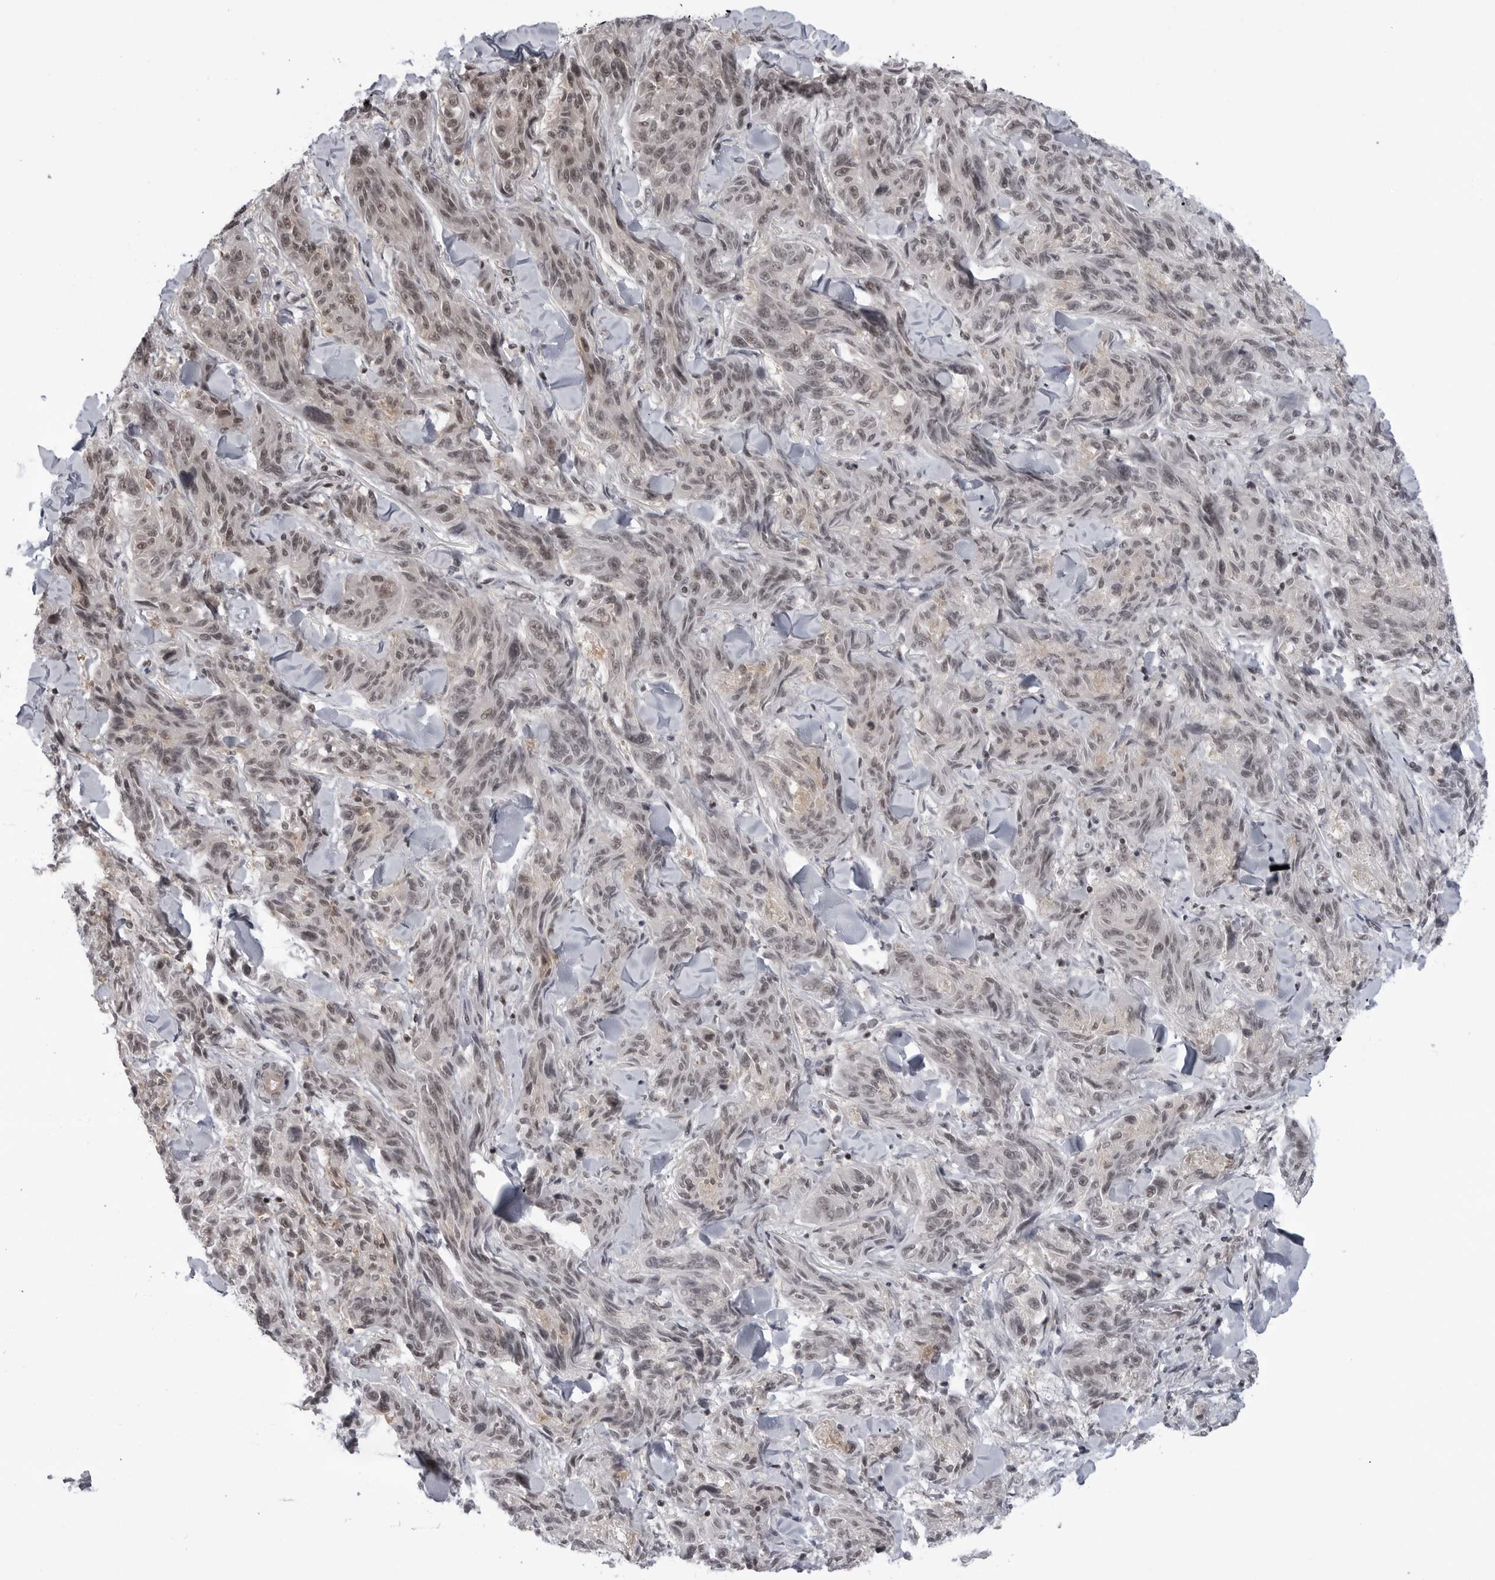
{"staining": {"intensity": "weak", "quantity": "25%-75%", "location": "nuclear"}, "tissue": "melanoma", "cell_type": "Tumor cells", "image_type": "cancer", "snomed": [{"axis": "morphology", "description": "Malignant melanoma, NOS"}, {"axis": "topography", "description": "Skin"}], "caption": "IHC (DAB (3,3'-diaminobenzidine)) staining of malignant melanoma demonstrates weak nuclear protein staining in about 25%-75% of tumor cells.", "gene": "TRIM66", "patient": {"sex": "male", "age": 53}}